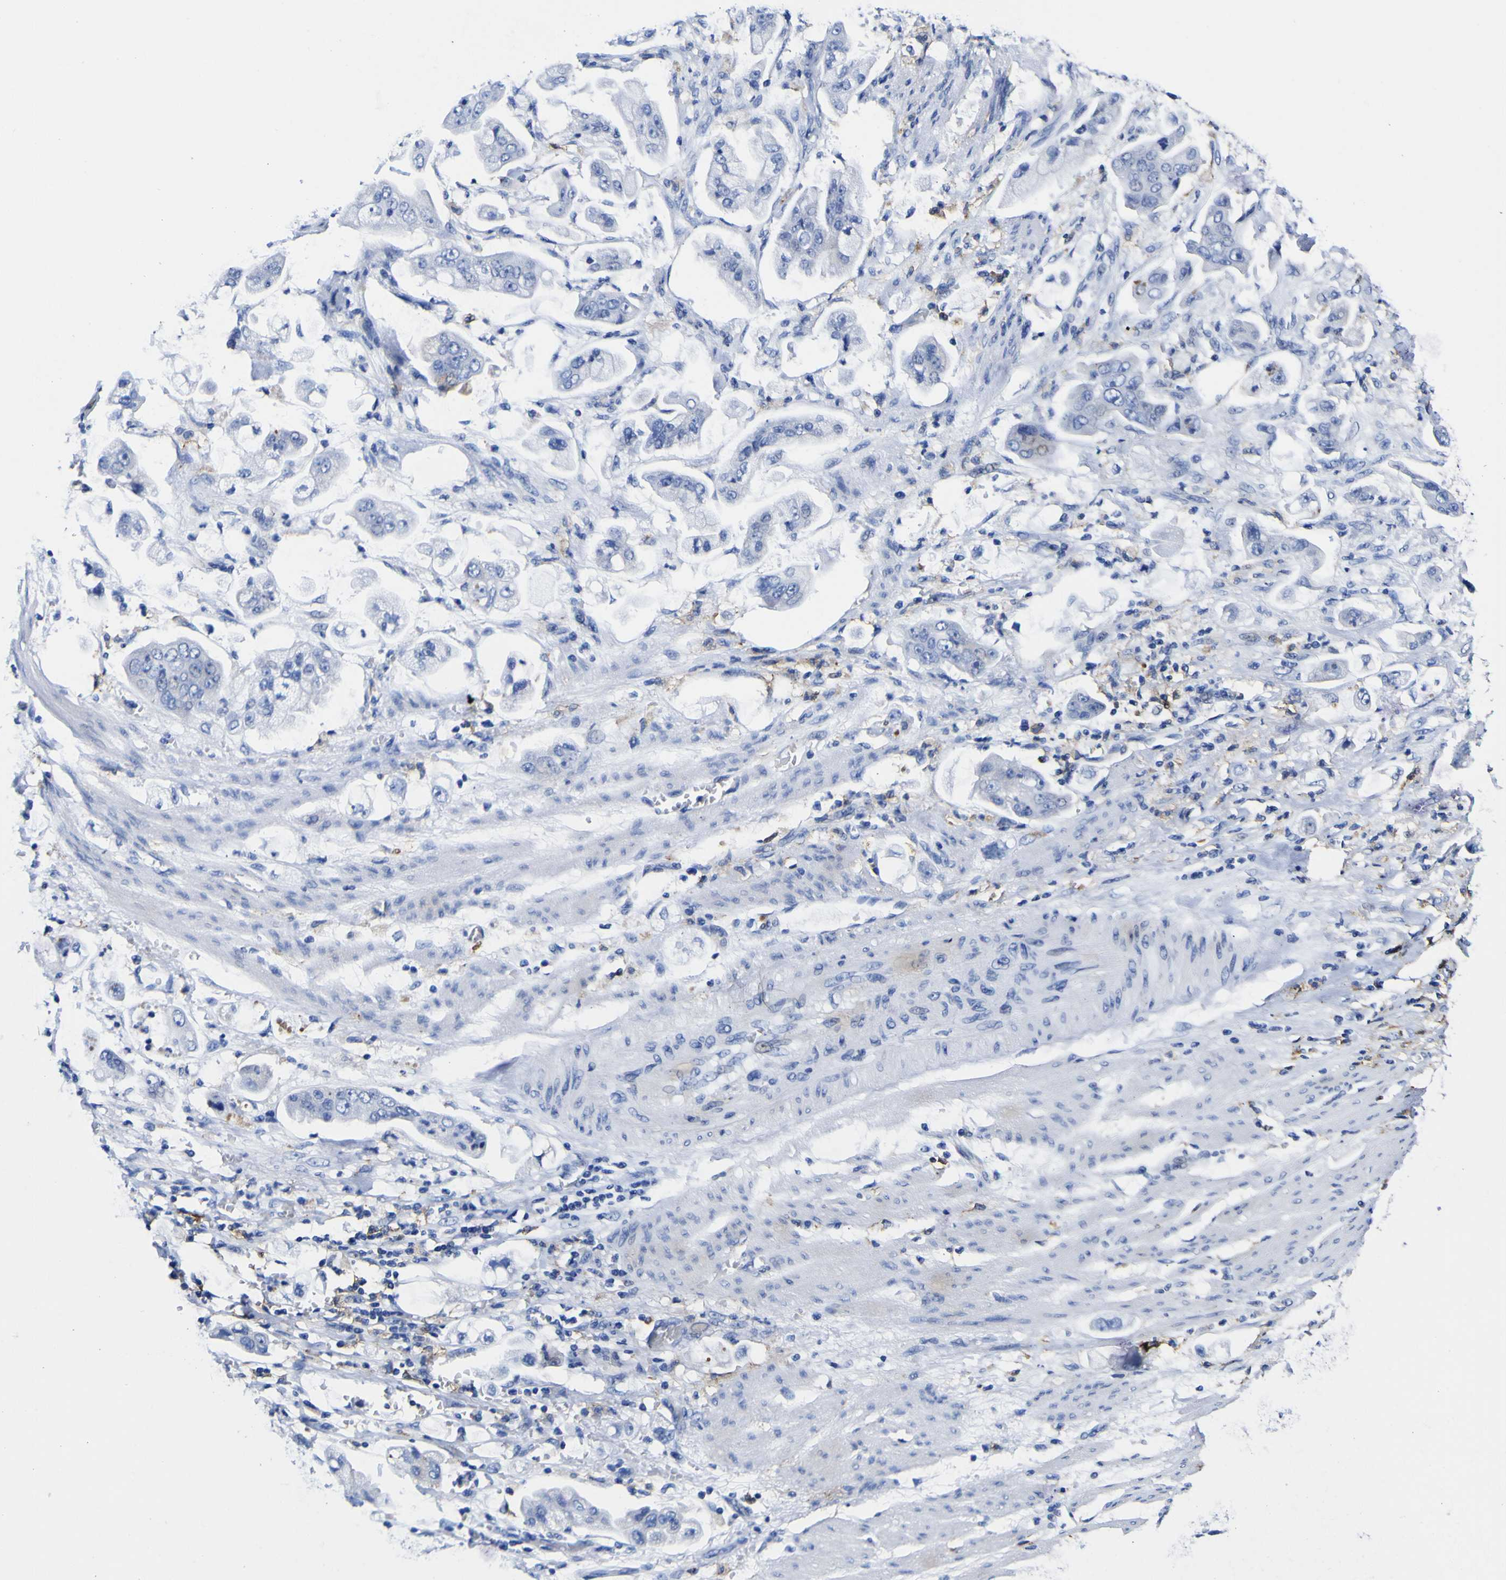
{"staining": {"intensity": "negative", "quantity": "none", "location": "none"}, "tissue": "stomach cancer", "cell_type": "Tumor cells", "image_type": "cancer", "snomed": [{"axis": "morphology", "description": "Adenocarcinoma, NOS"}, {"axis": "topography", "description": "Stomach"}], "caption": "A high-resolution micrograph shows immunohistochemistry (IHC) staining of adenocarcinoma (stomach), which demonstrates no significant expression in tumor cells.", "gene": "HLA-DQA1", "patient": {"sex": "male", "age": 62}}